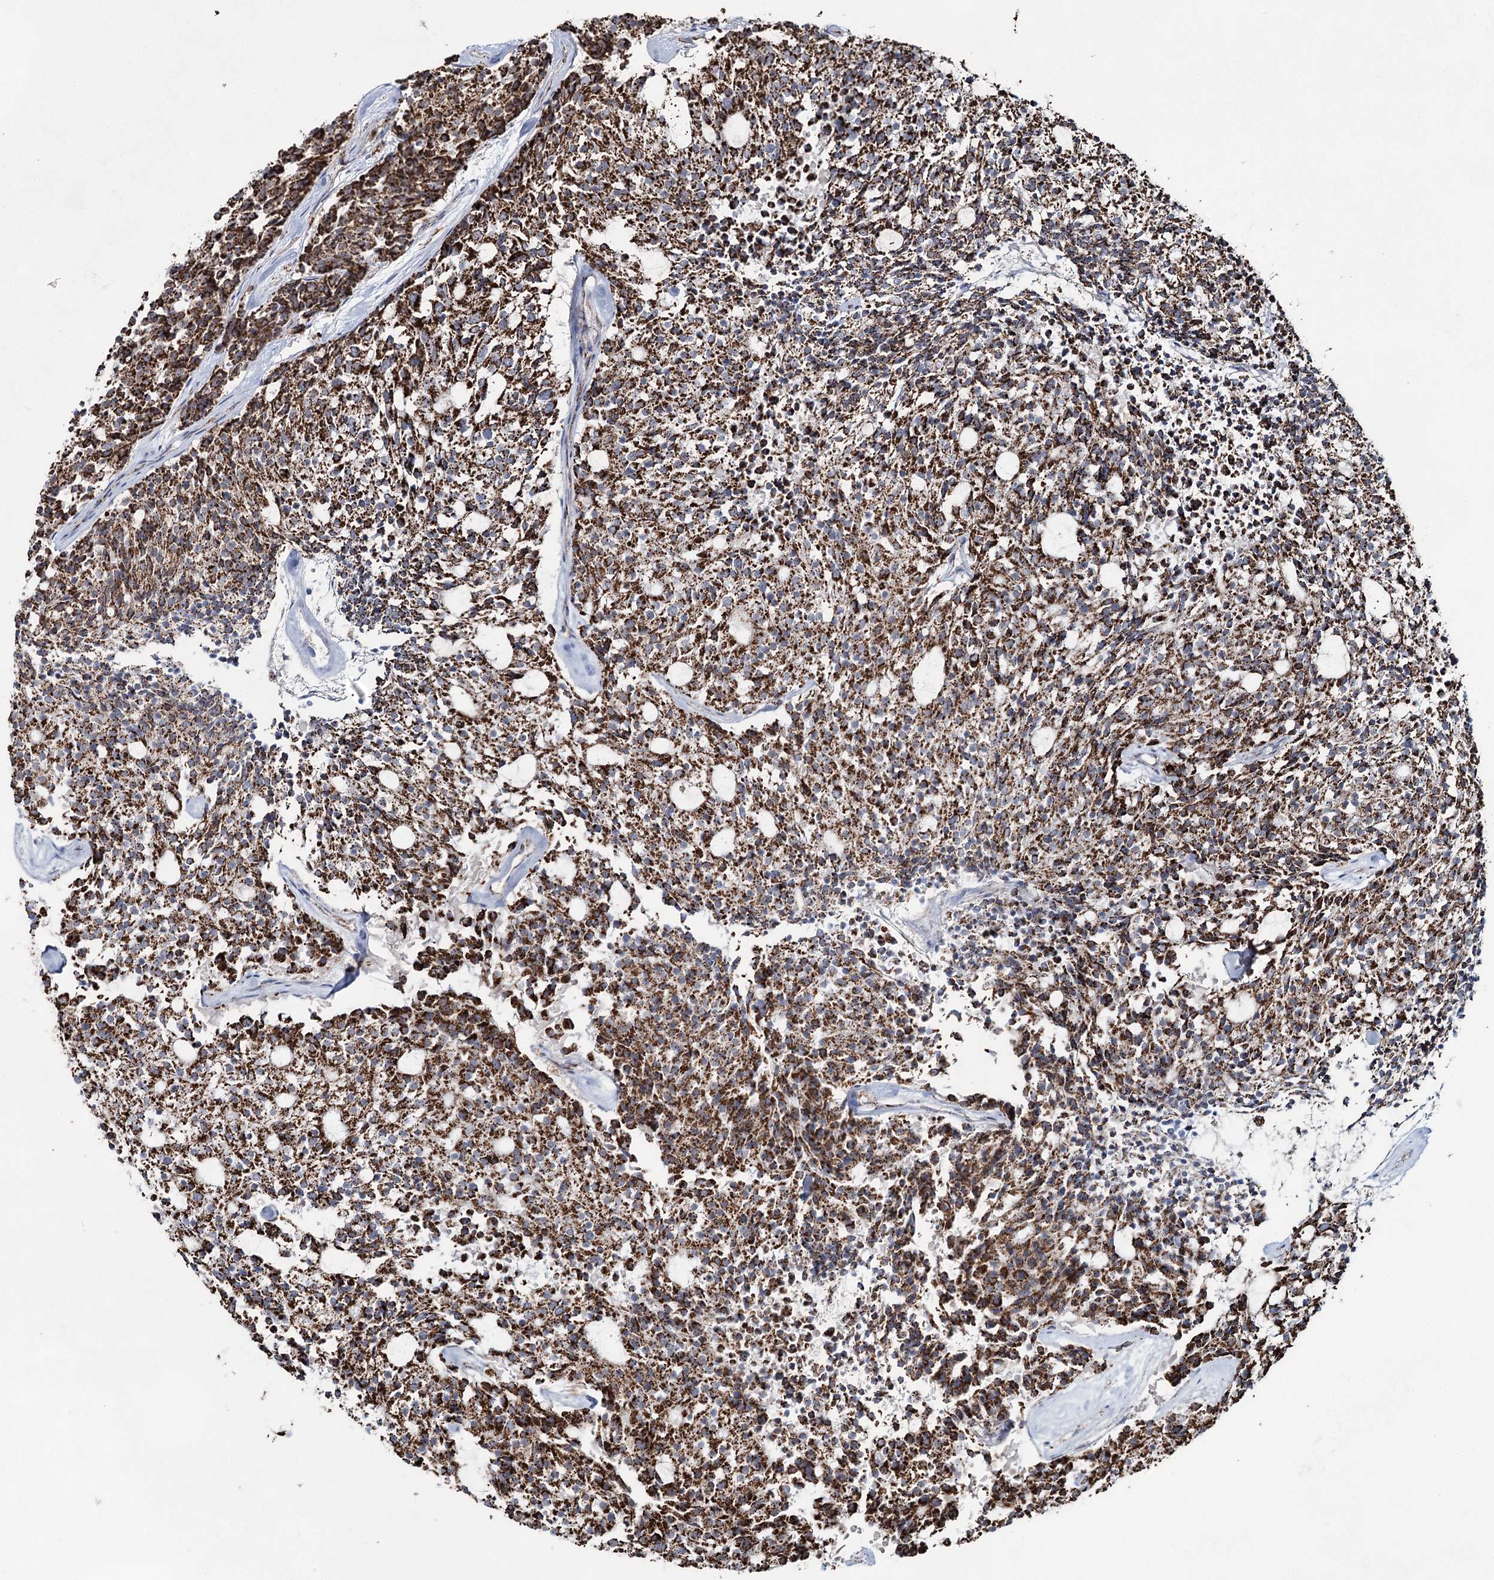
{"staining": {"intensity": "strong", "quantity": ">75%", "location": "cytoplasmic/membranous"}, "tissue": "carcinoid", "cell_type": "Tumor cells", "image_type": "cancer", "snomed": [{"axis": "morphology", "description": "Carcinoid, malignant, NOS"}, {"axis": "topography", "description": "Pancreas"}], "caption": "A high-resolution micrograph shows IHC staining of carcinoid, which demonstrates strong cytoplasmic/membranous expression in approximately >75% of tumor cells.", "gene": "CWF19L1", "patient": {"sex": "female", "age": 54}}